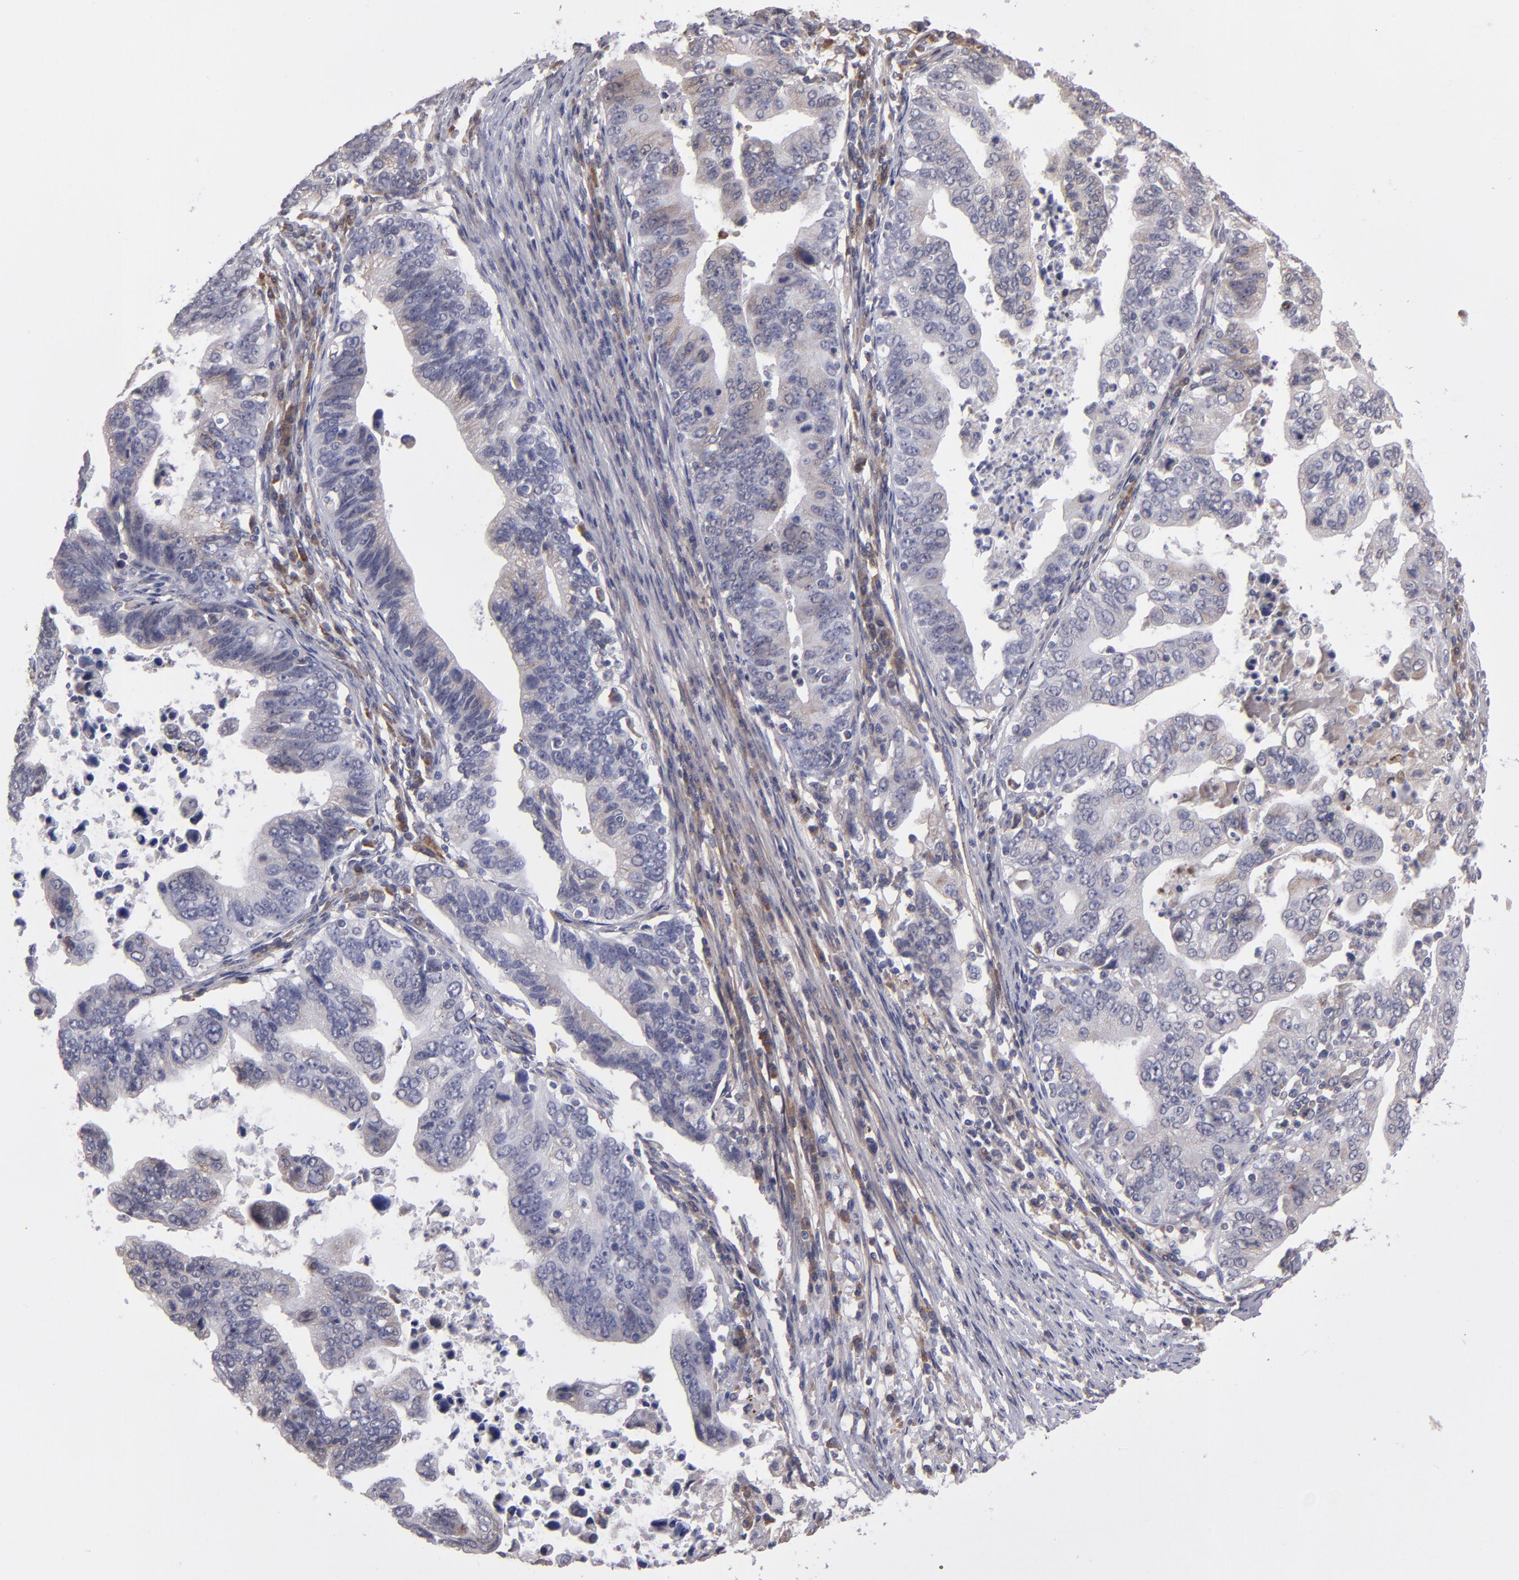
{"staining": {"intensity": "weak", "quantity": "25%-75%", "location": "cytoplasmic/membranous"}, "tissue": "stomach cancer", "cell_type": "Tumor cells", "image_type": "cancer", "snomed": [{"axis": "morphology", "description": "Adenocarcinoma, NOS"}, {"axis": "topography", "description": "Stomach, upper"}], "caption": "This is a micrograph of IHC staining of adenocarcinoma (stomach), which shows weak staining in the cytoplasmic/membranous of tumor cells.", "gene": "IL12A", "patient": {"sex": "female", "age": 50}}